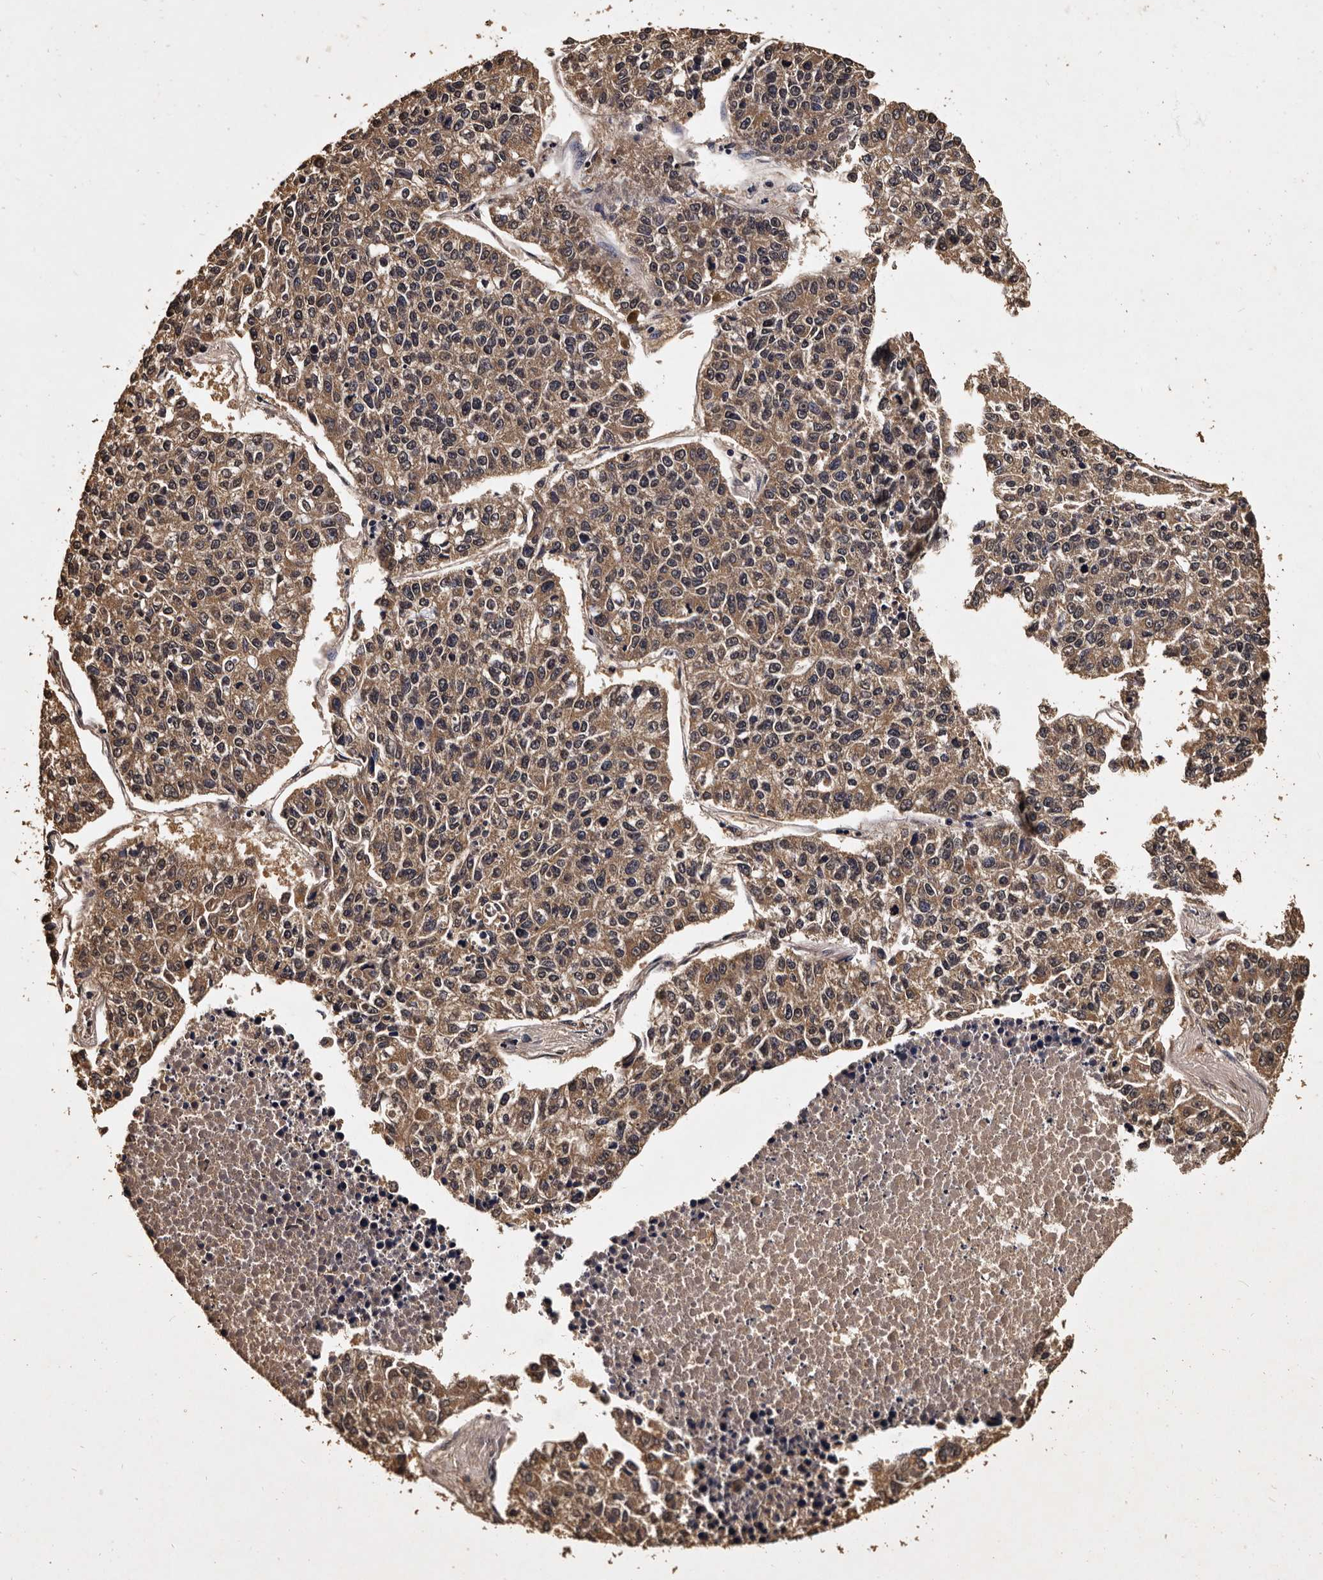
{"staining": {"intensity": "moderate", "quantity": ">75%", "location": "cytoplasmic/membranous"}, "tissue": "lung cancer", "cell_type": "Tumor cells", "image_type": "cancer", "snomed": [{"axis": "morphology", "description": "Adenocarcinoma, NOS"}, {"axis": "topography", "description": "Lung"}], "caption": "High-power microscopy captured an immunohistochemistry (IHC) photomicrograph of lung adenocarcinoma, revealing moderate cytoplasmic/membranous staining in approximately >75% of tumor cells.", "gene": "PARS2", "patient": {"sex": "male", "age": 49}}